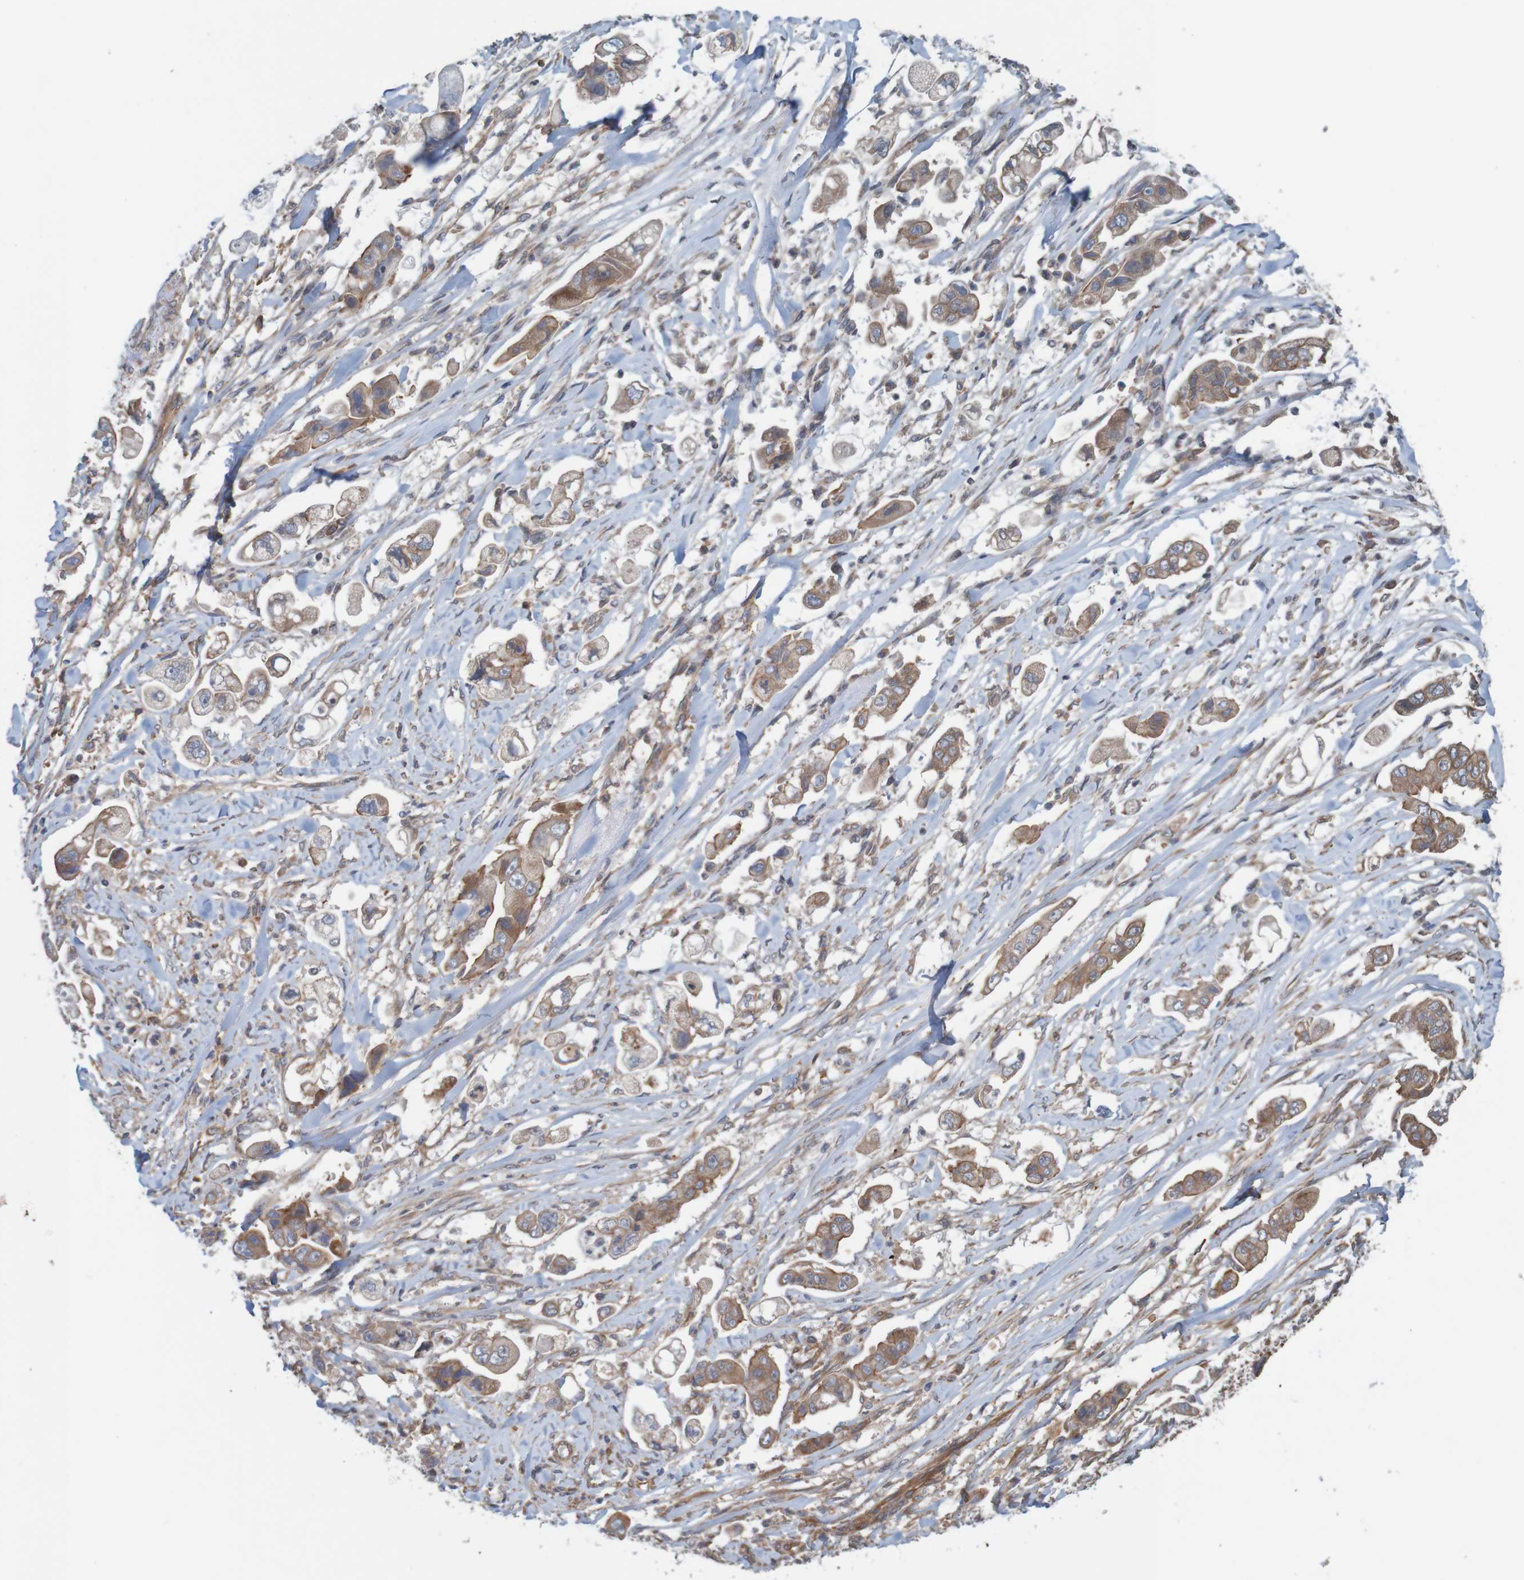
{"staining": {"intensity": "moderate", "quantity": ">75%", "location": "cytoplasmic/membranous"}, "tissue": "stomach cancer", "cell_type": "Tumor cells", "image_type": "cancer", "snomed": [{"axis": "morphology", "description": "Adenocarcinoma, NOS"}, {"axis": "topography", "description": "Stomach"}], "caption": "Stomach cancer (adenocarcinoma) stained with DAB (3,3'-diaminobenzidine) IHC displays medium levels of moderate cytoplasmic/membranous expression in about >75% of tumor cells.", "gene": "ARHGEF11", "patient": {"sex": "male", "age": 62}}